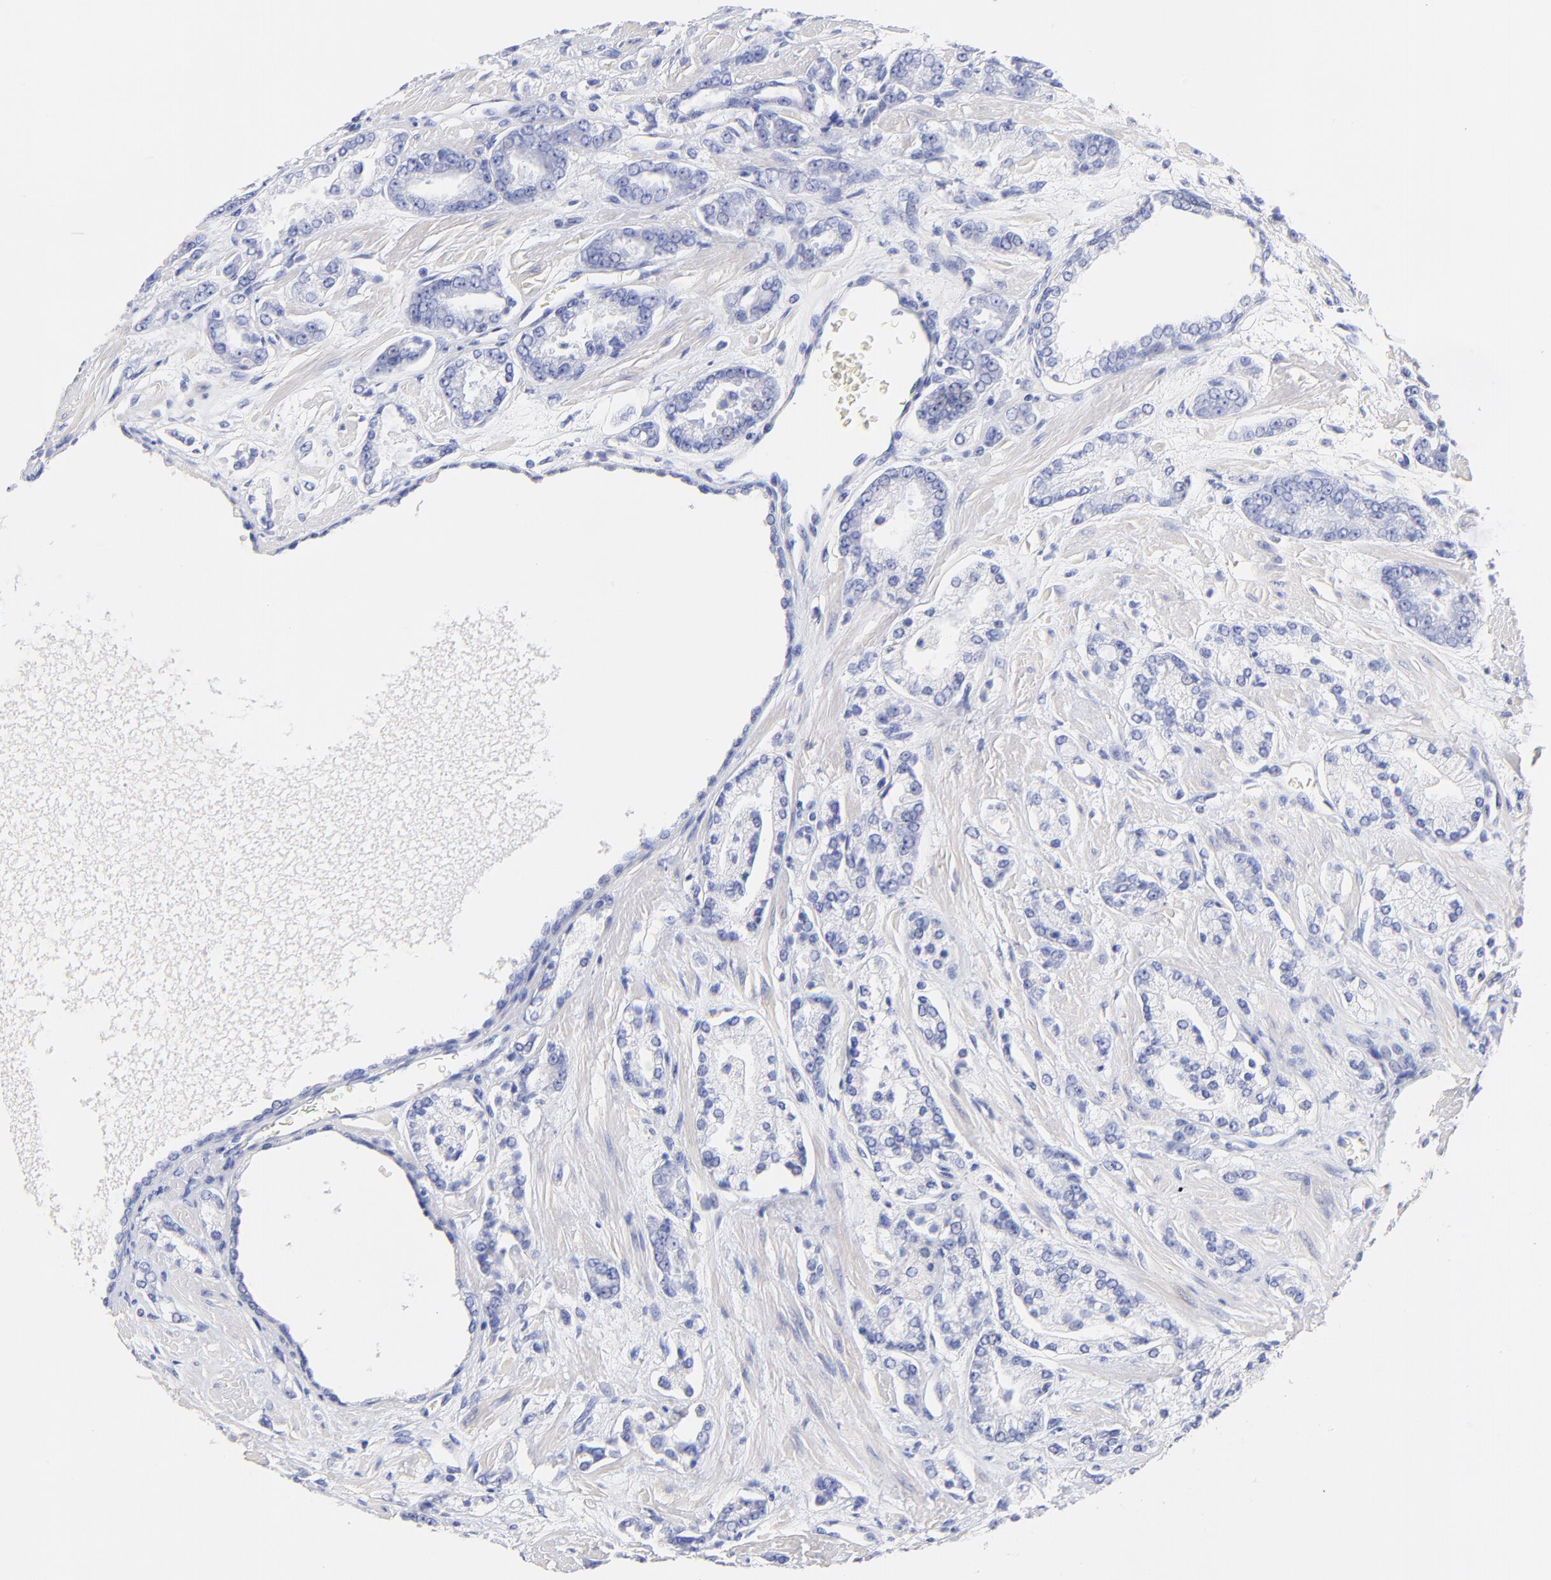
{"staining": {"intensity": "negative", "quantity": "none", "location": "none"}, "tissue": "prostate cancer", "cell_type": "Tumor cells", "image_type": "cancer", "snomed": [{"axis": "morphology", "description": "Adenocarcinoma, High grade"}, {"axis": "topography", "description": "Prostate"}], "caption": "The image demonstrates no staining of tumor cells in adenocarcinoma (high-grade) (prostate).", "gene": "C1QTNF6", "patient": {"sex": "male", "age": 71}}